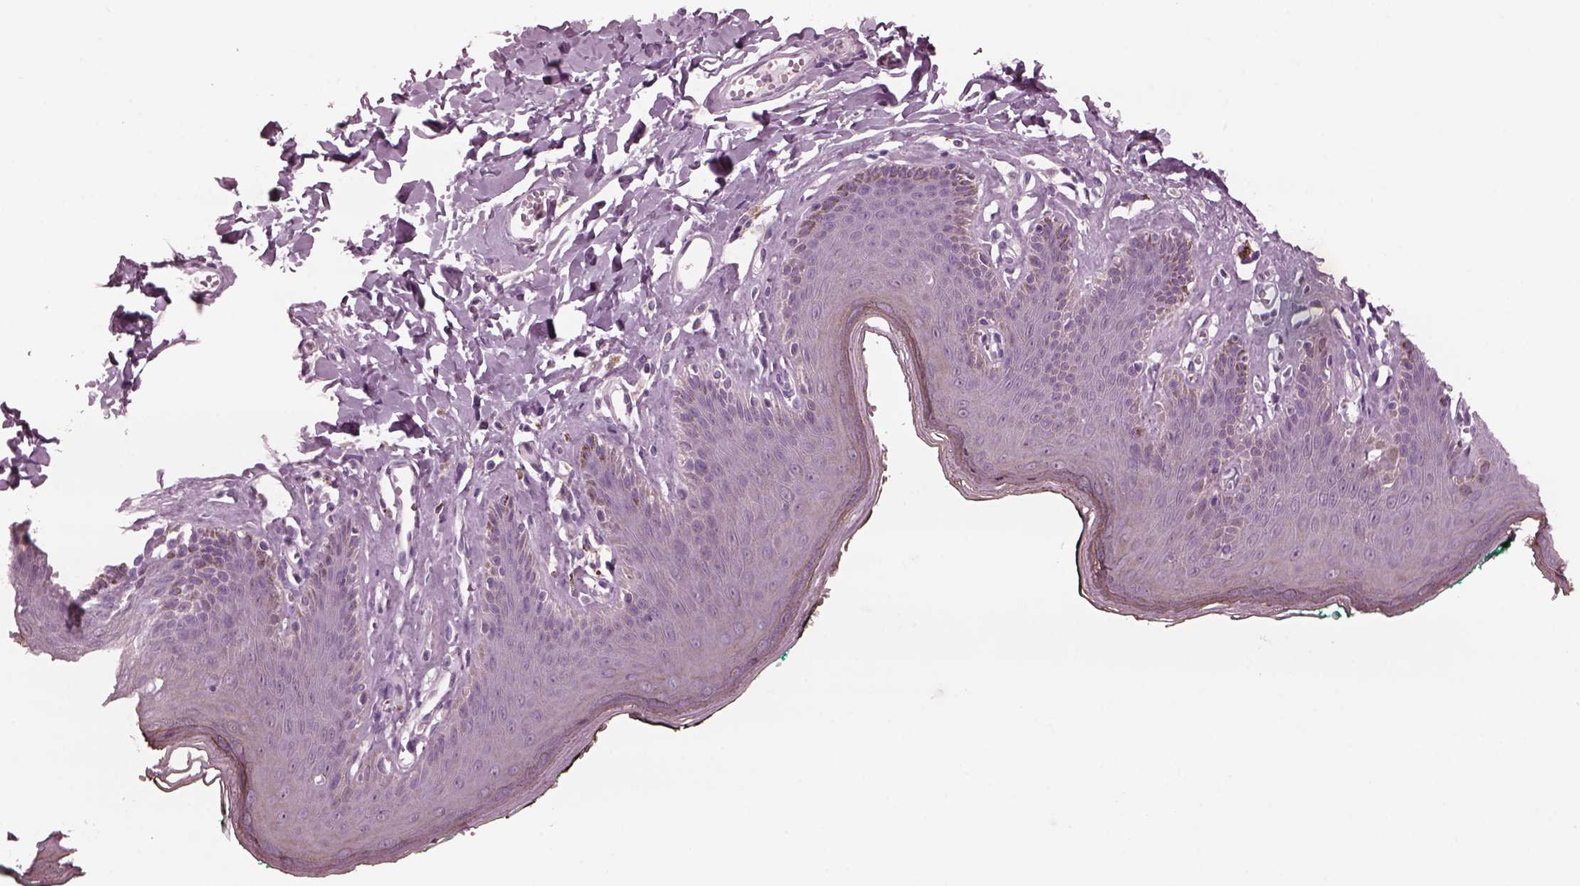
{"staining": {"intensity": "negative", "quantity": "none", "location": "none"}, "tissue": "skin", "cell_type": "Epidermal cells", "image_type": "normal", "snomed": [{"axis": "morphology", "description": "Normal tissue, NOS"}, {"axis": "topography", "description": "Vulva"}, {"axis": "topography", "description": "Peripheral nerve tissue"}], "caption": "Epidermal cells show no significant expression in benign skin.", "gene": "YY2", "patient": {"sex": "female", "age": 66}}